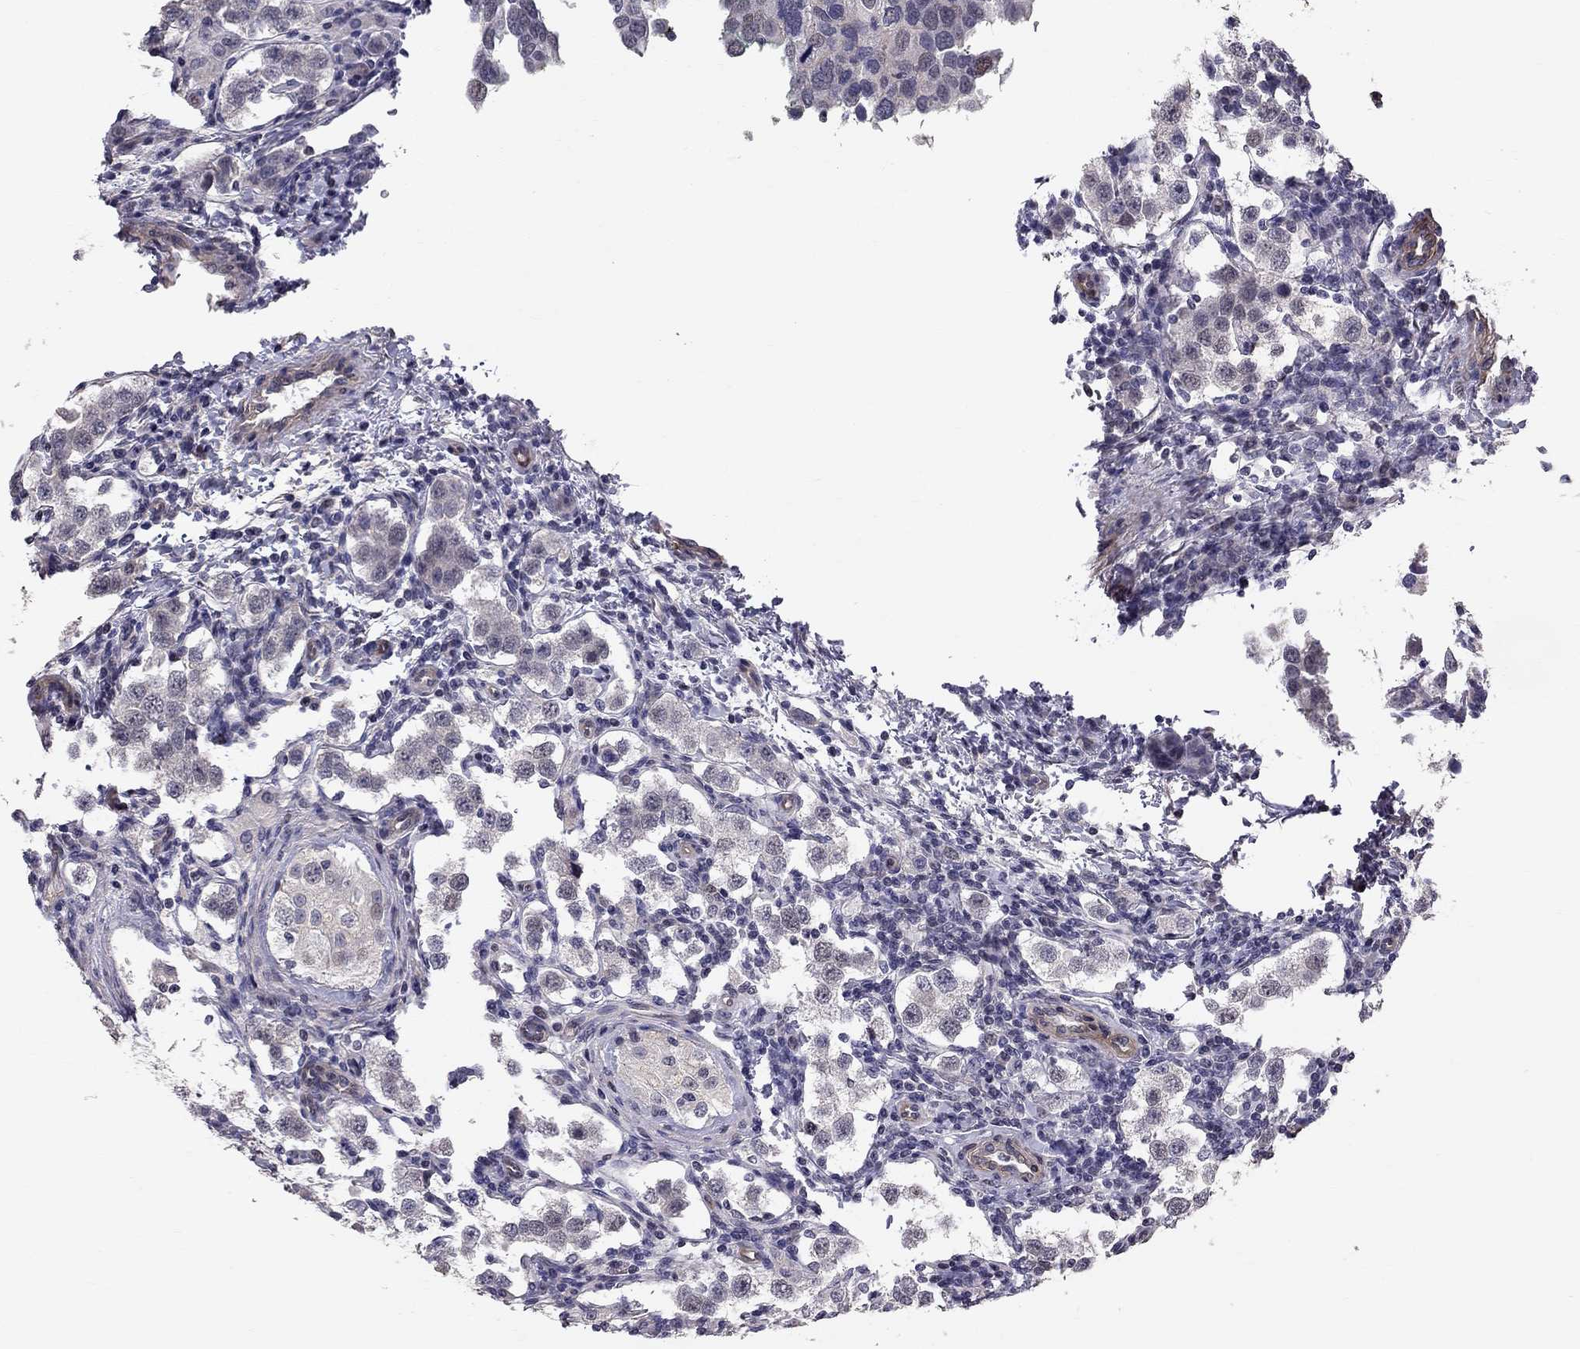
{"staining": {"intensity": "negative", "quantity": "none", "location": "none"}, "tissue": "testis cancer", "cell_type": "Tumor cells", "image_type": "cancer", "snomed": [{"axis": "morphology", "description": "Seminoma, NOS"}, {"axis": "topography", "description": "Testis"}], "caption": "A micrograph of testis seminoma stained for a protein shows no brown staining in tumor cells.", "gene": "GJB4", "patient": {"sex": "male", "age": 37}}